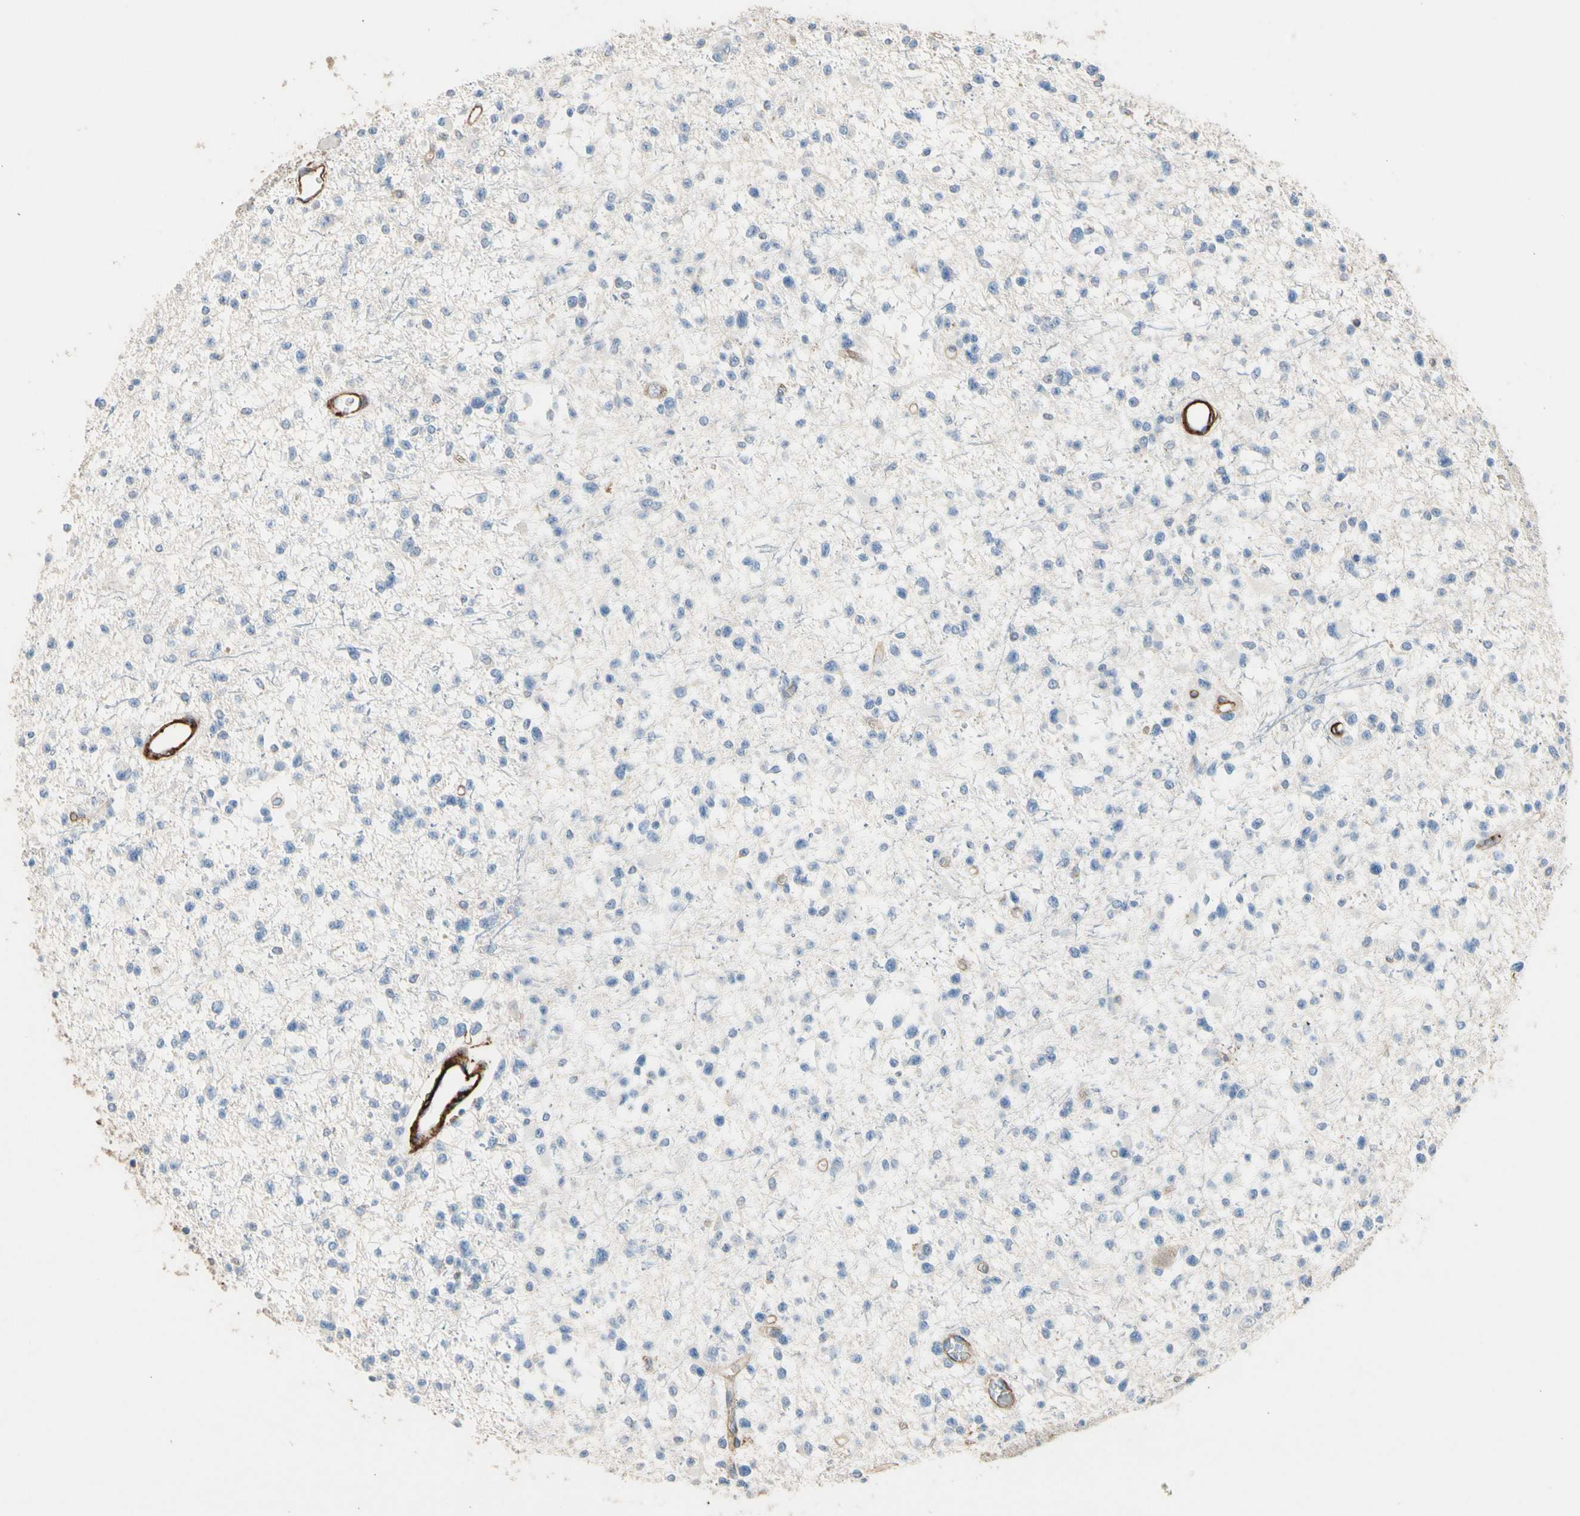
{"staining": {"intensity": "negative", "quantity": "none", "location": "none"}, "tissue": "glioma", "cell_type": "Tumor cells", "image_type": "cancer", "snomed": [{"axis": "morphology", "description": "Glioma, malignant, Low grade"}, {"axis": "topography", "description": "Brain"}], "caption": "This is a micrograph of immunohistochemistry (IHC) staining of malignant glioma (low-grade), which shows no positivity in tumor cells.", "gene": "SUSD2", "patient": {"sex": "female", "age": 22}}